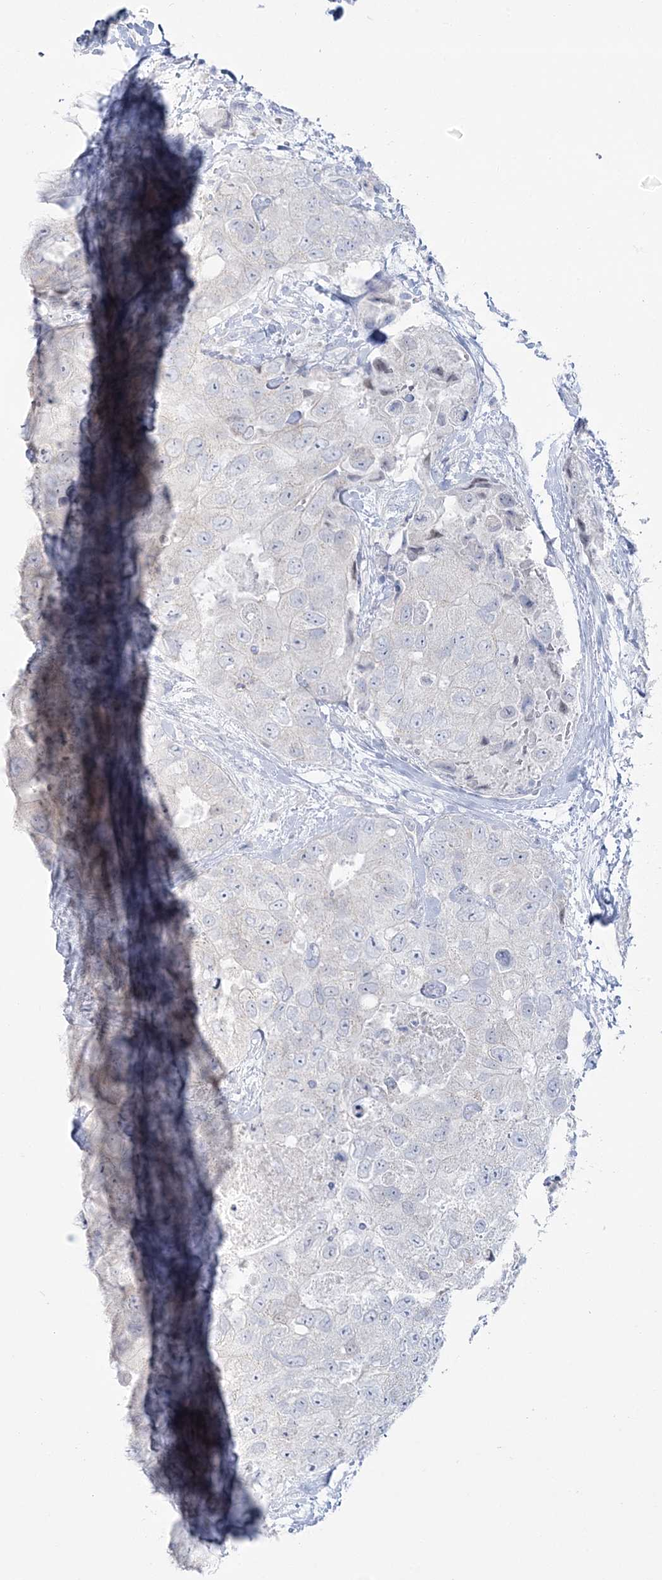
{"staining": {"intensity": "negative", "quantity": "none", "location": "none"}, "tissue": "breast cancer", "cell_type": "Tumor cells", "image_type": "cancer", "snomed": [{"axis": "morphology", "description": "Duct carcinoma"}, {"axis": "topography", "description": "Breast"}], "caption": "Immunohistochemical staining of human breast cancer displays no significant staining in tumor cells.", "gene": "ZNF843", "patient": {"sex": "female", "age": 62}}